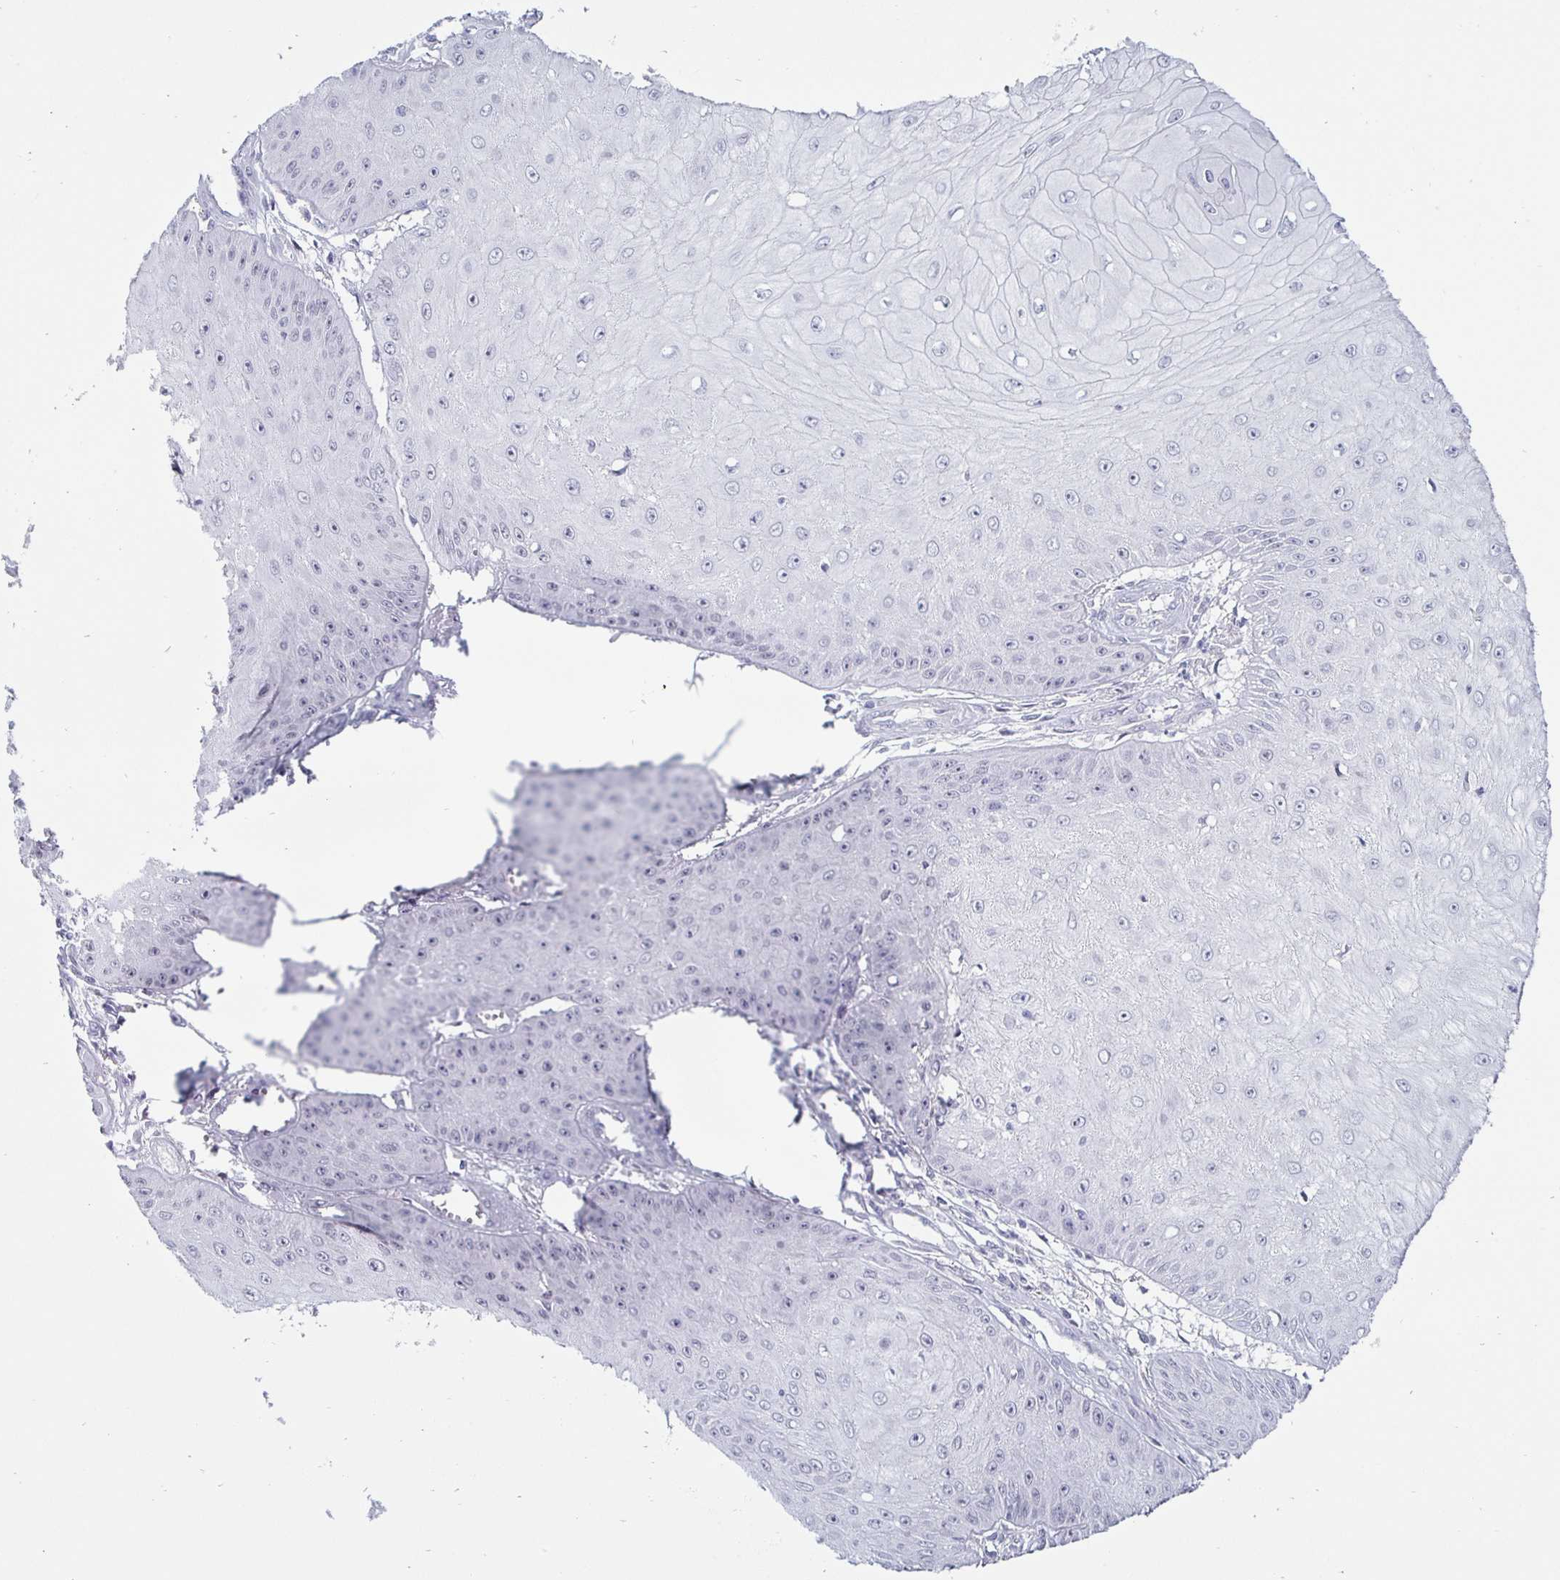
{"staining": {"intensity": "negative", "quantity": "none", "location": "none"}, "tissue": "skin cancer", "cell_type": "Tumor cells", "image_type": "cancer", "snomed": [{"axis": "morphology", "description": "Squamous cell carcinoma, NOS"}, {"axis": "topography", "description": "Skin"}], "caption": "Immunohistochemical staining of human skin squamous cell carcinoma exhibits no significant staining in tumor cells. (Brightfield microscopy of DAB (3,3'-diaminobenzidine) immunohistochemistry at high magnification).", "gene": "OOSP2", "patient": {"sex": "male", "age": 70}}